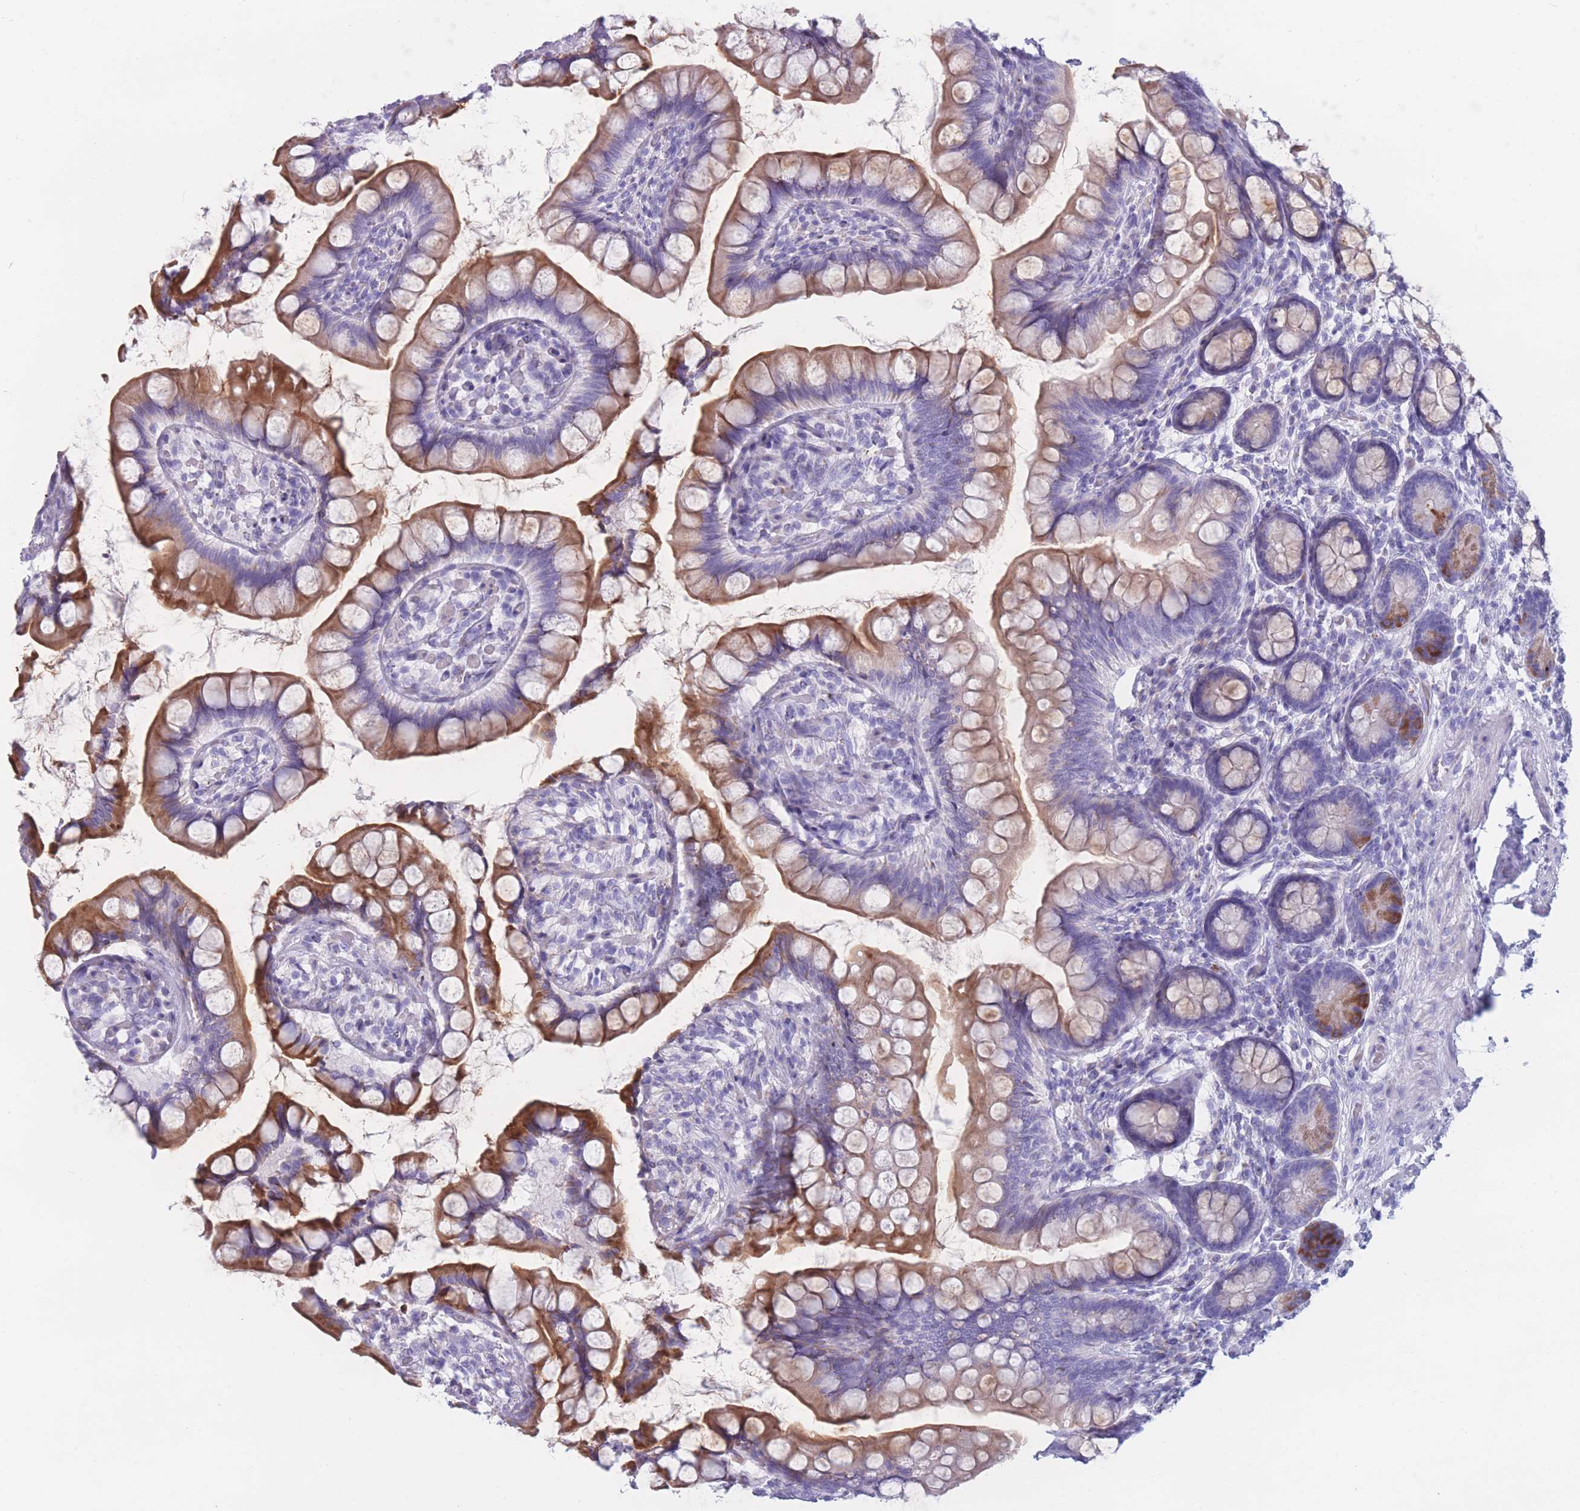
{"staining": {"intensity": "strong", "quantity": "25%-75%", "location": "cytoplasmic/membranous"}, "tissue": "small intestine", "cell_type": "Glandular cells", "image_type": "normal", "snomed": [{"axis": "morphology", "description": "Normal tissue, NOS"}, {"axis": "topography", "description": "Small intestine"}], "caption": "Glandular cells demonstrate strong cytoplasmic/membranous expression in about 25%-75% of cells in unremarkable small intestine. (DAB IHC with brightfield microscopy, high magnification).", "gene": "COL27A1", "patient": {"sex": "male", "age": 70}}